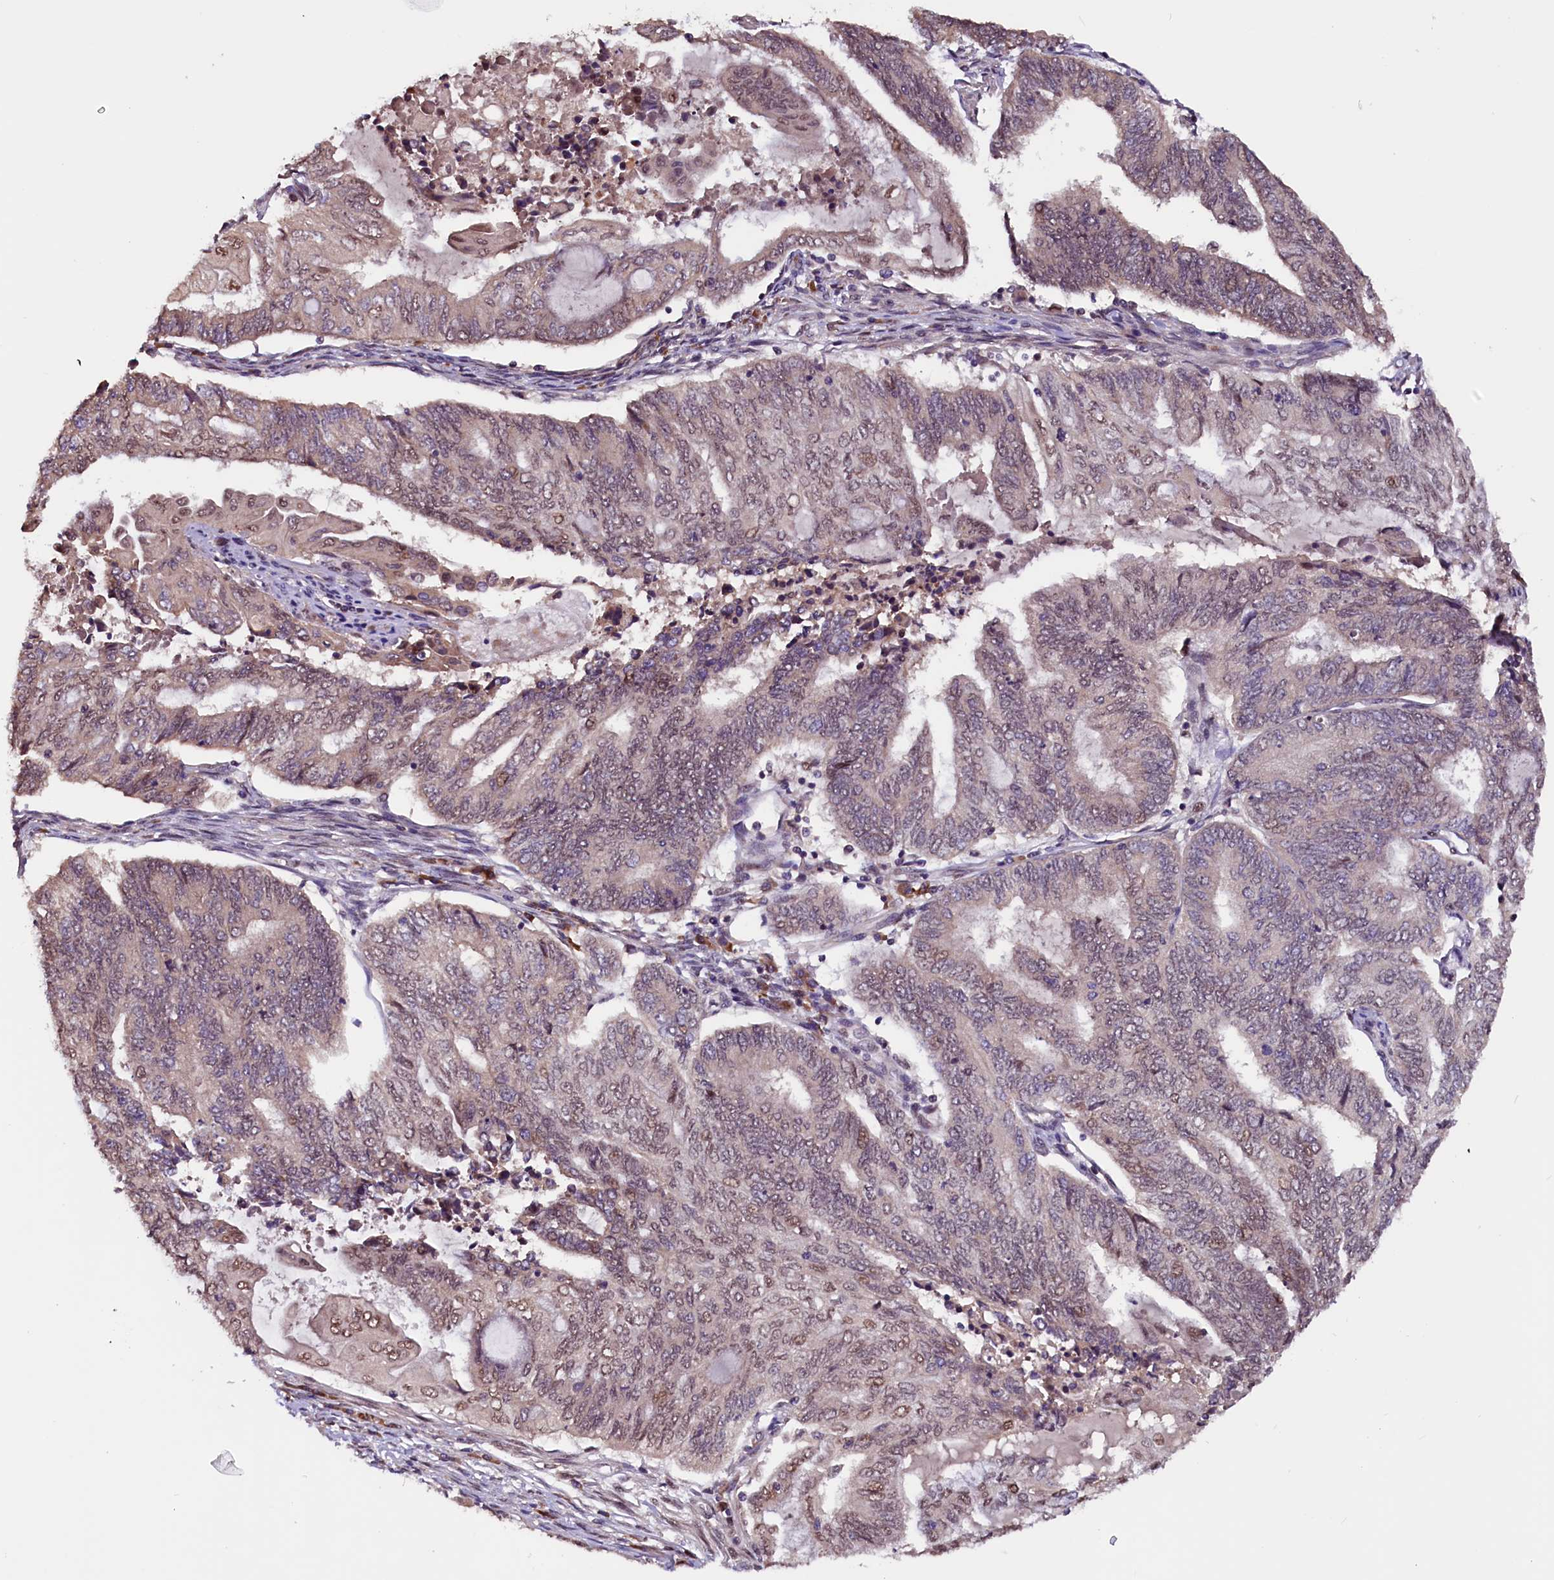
{"staining": {"intensity": "moderate", "quantity": ">75%", "location": "nuclear"}, "tissue": "endometrial cancer", "cell_type": "Tumor cells", "image_type": "cancer", "snomed": [{"axis": "morphology", "description": "Adenocarcinoma, NOS"}, {"axis": "topography", "description": "Uterus"}, {"axis": "topography", "description": "Endometrium"}], "caption": "This is a micrograph of immunohistochemistry (IHC) staining of endometrial cancer, which shows moderate expression in the nuclear of tumor cells.", "gene": "RNMT", "patient": {"sex": "female", "age": 70}}